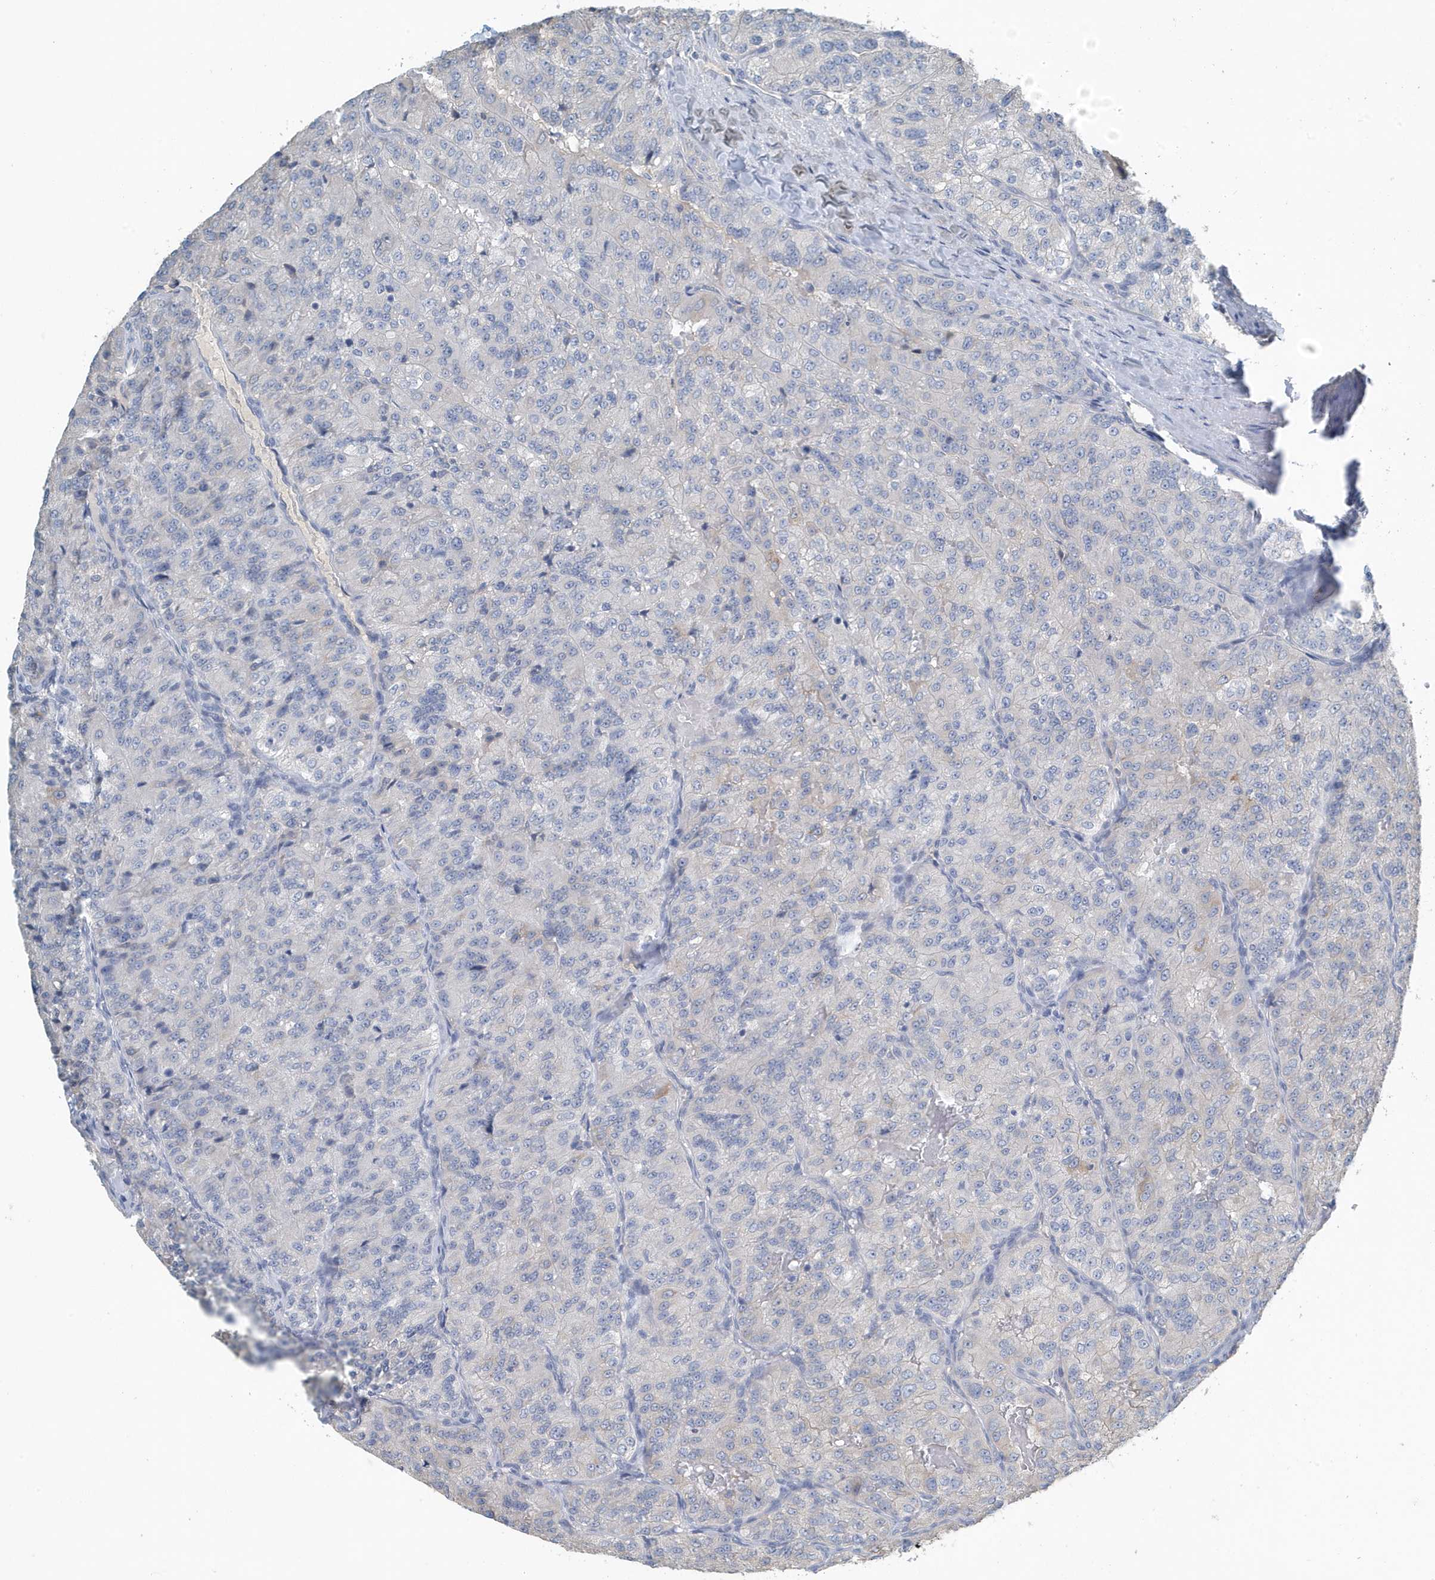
{"staining": {"intensity": "negative", "quantity": "none", "location": "none"}, "tissue": "renal cancer", "cell_type": "Tumor cells", "image_type": "cancer", "snomed": [{"axis": "morphology", "description": "Adenocarcinoma, NOS"}, {"axis": "topography", "description": "Kidney"}], "caption": "Immunohistochemistry photomicrograph of neoplastic tissue: renal cancer (adenocarcinoma) stained with DAB shows no significant protein staining in tumor cells.", "gene": "UGT2B4", "patient": {"sex": "female", "age": 63}}